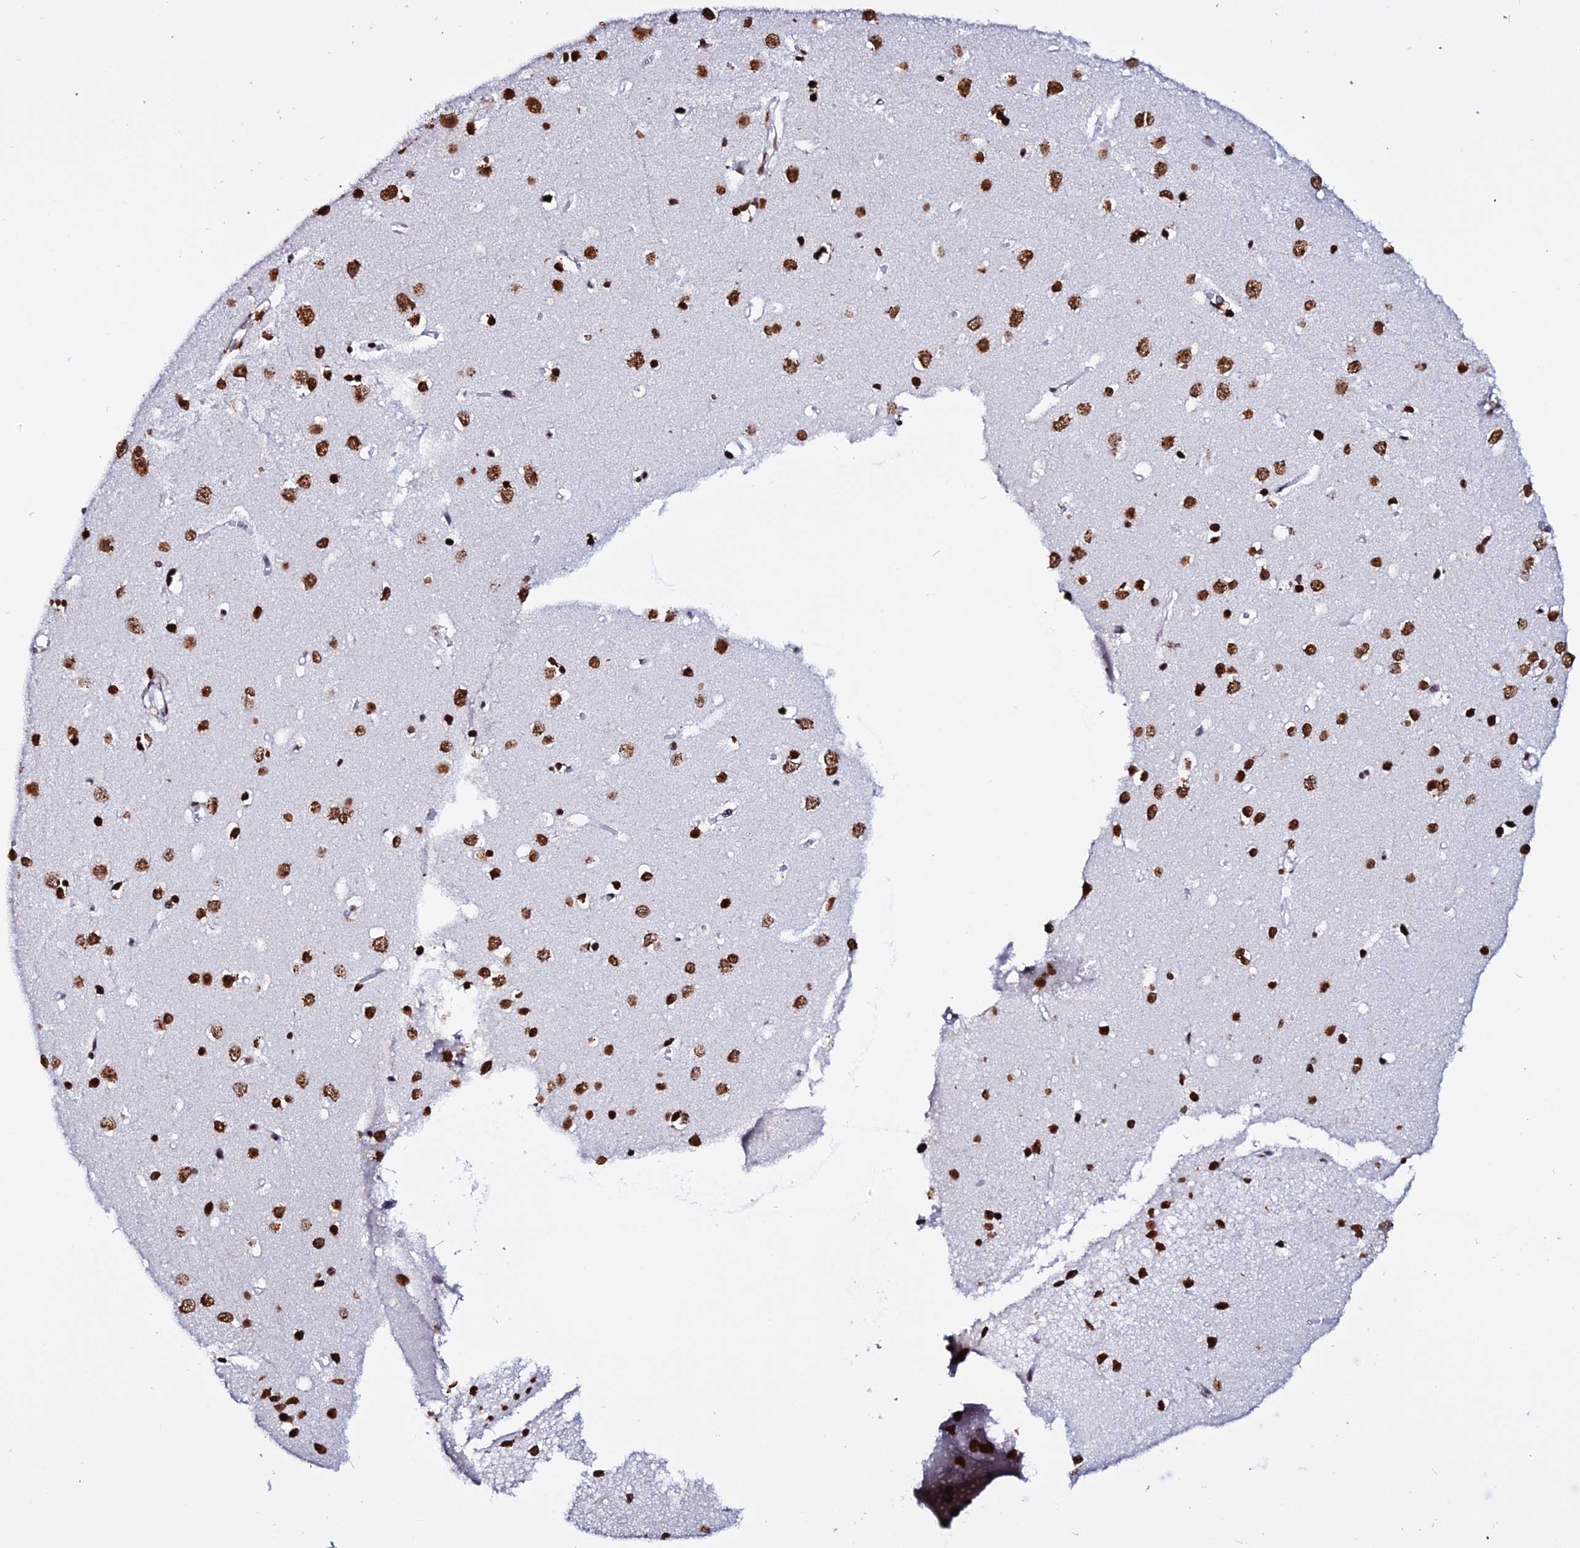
{"staining": {"intensity": "negative", "quantity": "none", "location": "none"}, "tissue": "cerebral cortex", "cell_type": "Endothelial cells", "image_type": "normal", "snomed": [{"axis": "morphology", "description": "Normal tissue, NOS"}, {"axis": "topography", "description": "Cerebral cortex"}], "caption": "A histopathology image of cerebral cortex stained for a protein demonstrates no brown staining in endothelial cells. The staining was performed using DAB (3,3'-diaminobenzidine) to visualize the protein expression in brown, while the nuclei were stained in blue with hematoxylin (Magnification: 20x).", "gene": "ENSG00000282988", "patient": {"sex": "female", "age": 64}}